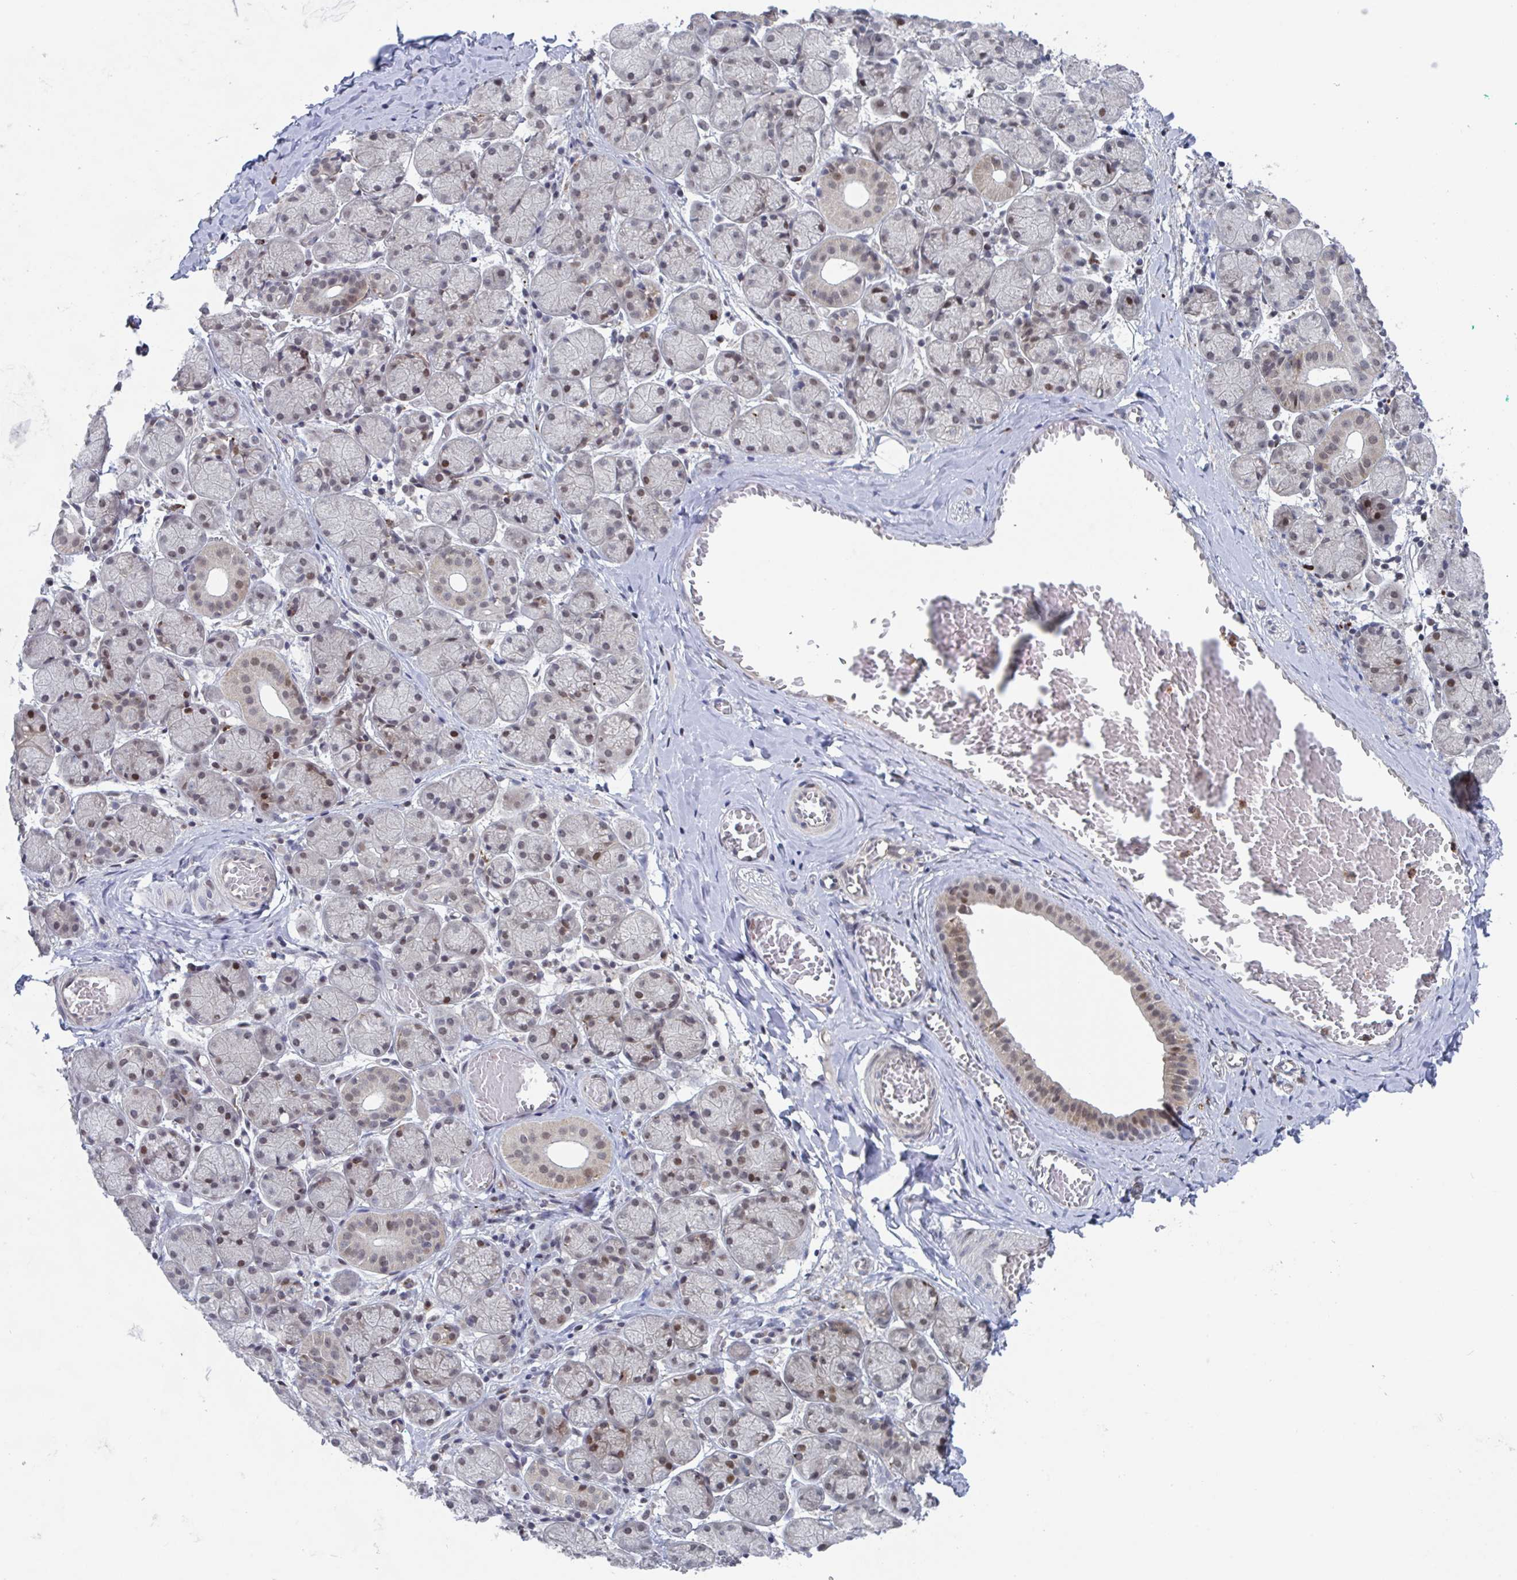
{"staining": {"intensity": "moderate", "quantity": "25%-75%", "location": "nuclear"}, "tissue": "salivary gland", "cell_type": "Glandular cells", "image_type": "normal", "snomed": [{"axis": "morphology", "description": "Normal tissue, NOS"}, {"axis": "topography", "description": "Salivary gland"}], "caption": "This histopathology image reveals immunohistochemistry staining of normal human salivary gland, with medium moderate nuclear expression in approximately 25%-75% of glandular cells.", "gene": "RNF212", "patient": {"sex": "female", "age": 24}}